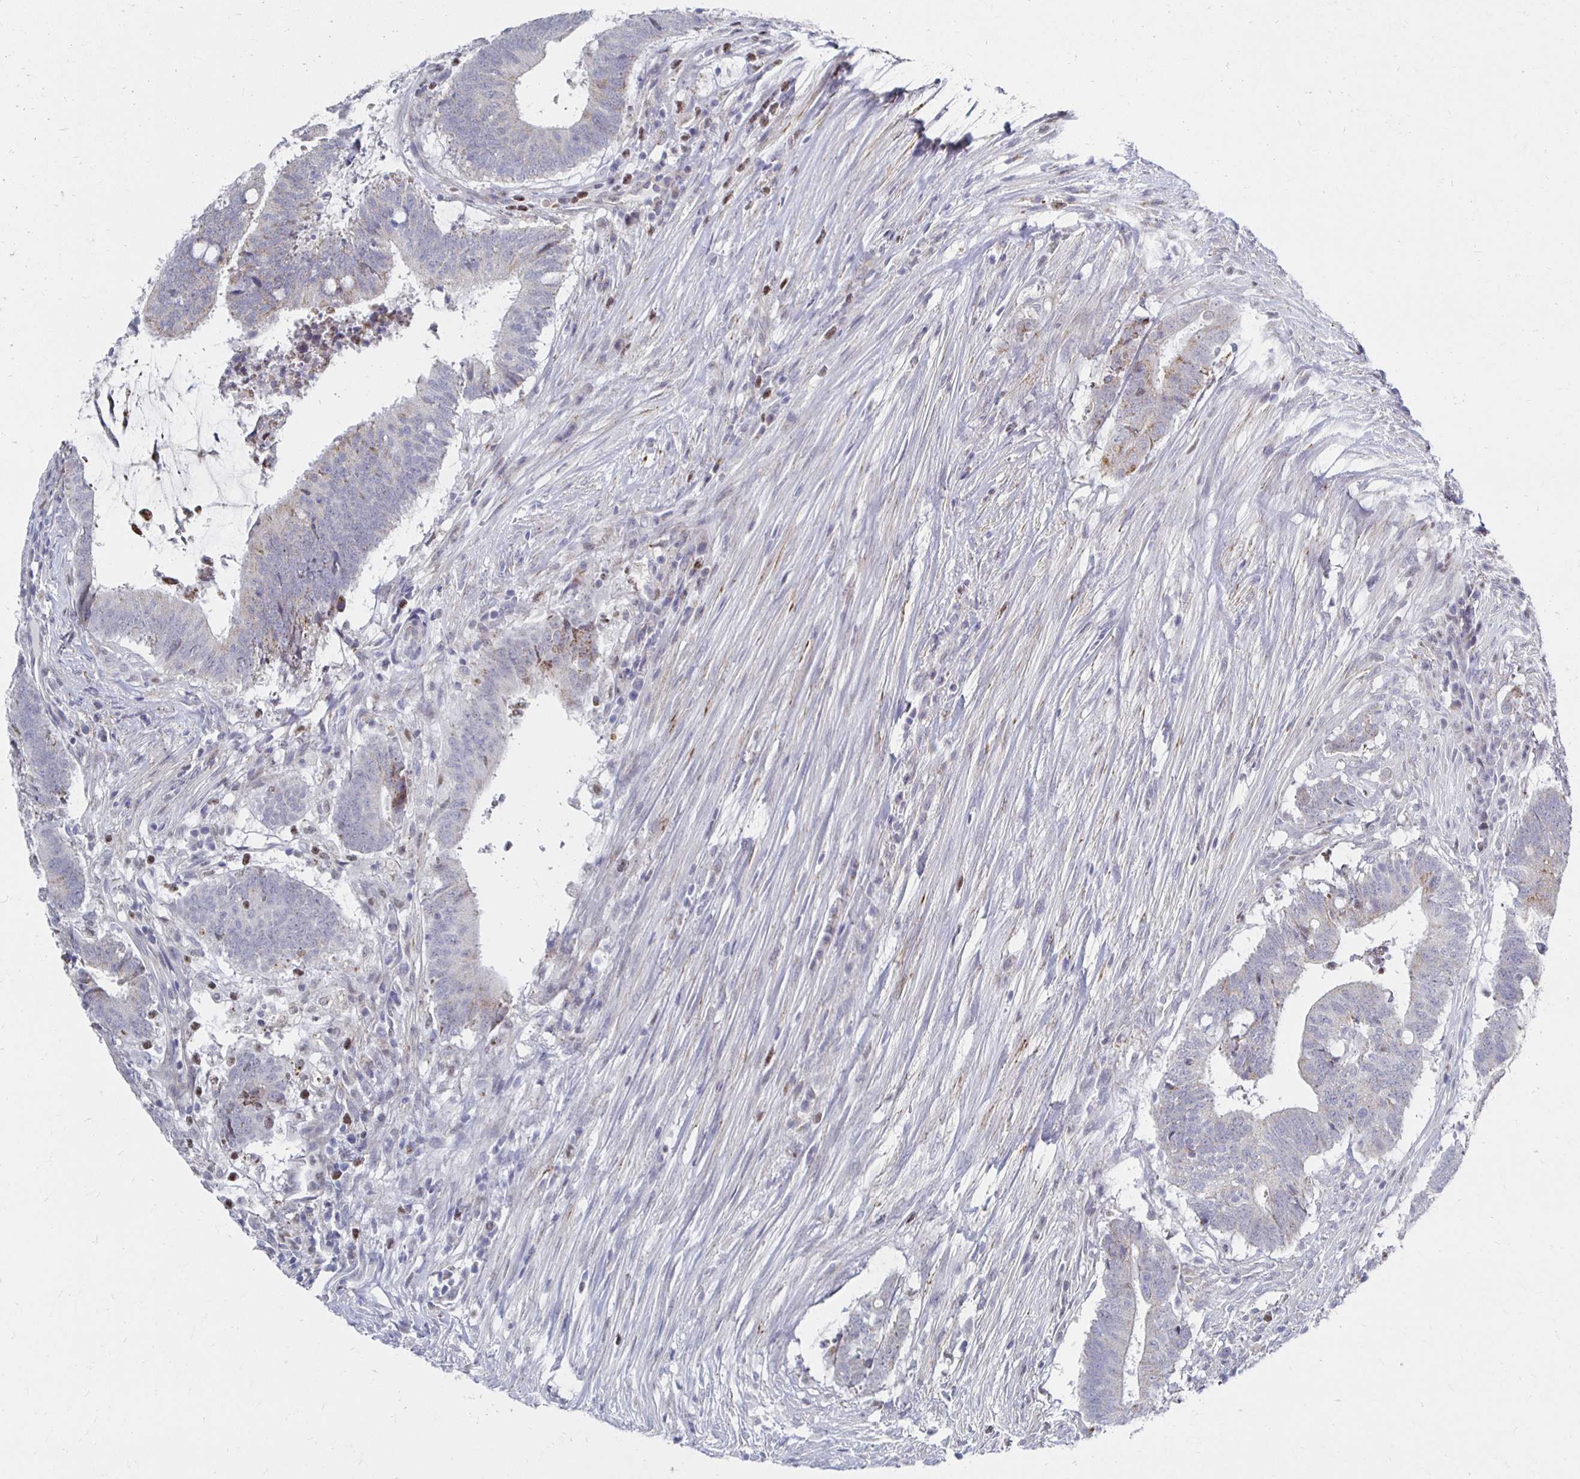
{"staining": {"intensity": "weak", "quantity": "<25%", "location": "cytoplasmic/membranous"}, "tissue": "colorectal cancer", "cell_type": "Tumor cells", "image_type": "cancer", "snomed": [{"axis": "morphology", "description": "Adenocarcinoma, NOS"}, {"axis": "topography", "description": "Colon"}], "caption": "IHC histopathology image of neoplastic tissue: human colorectal cancer stained with DAB (3,3'-diaminobenzidine) reveals no significant protein expression in tumor cells.", "gene": "NOCT", "patient": {"sex": "female", "age": 43}}